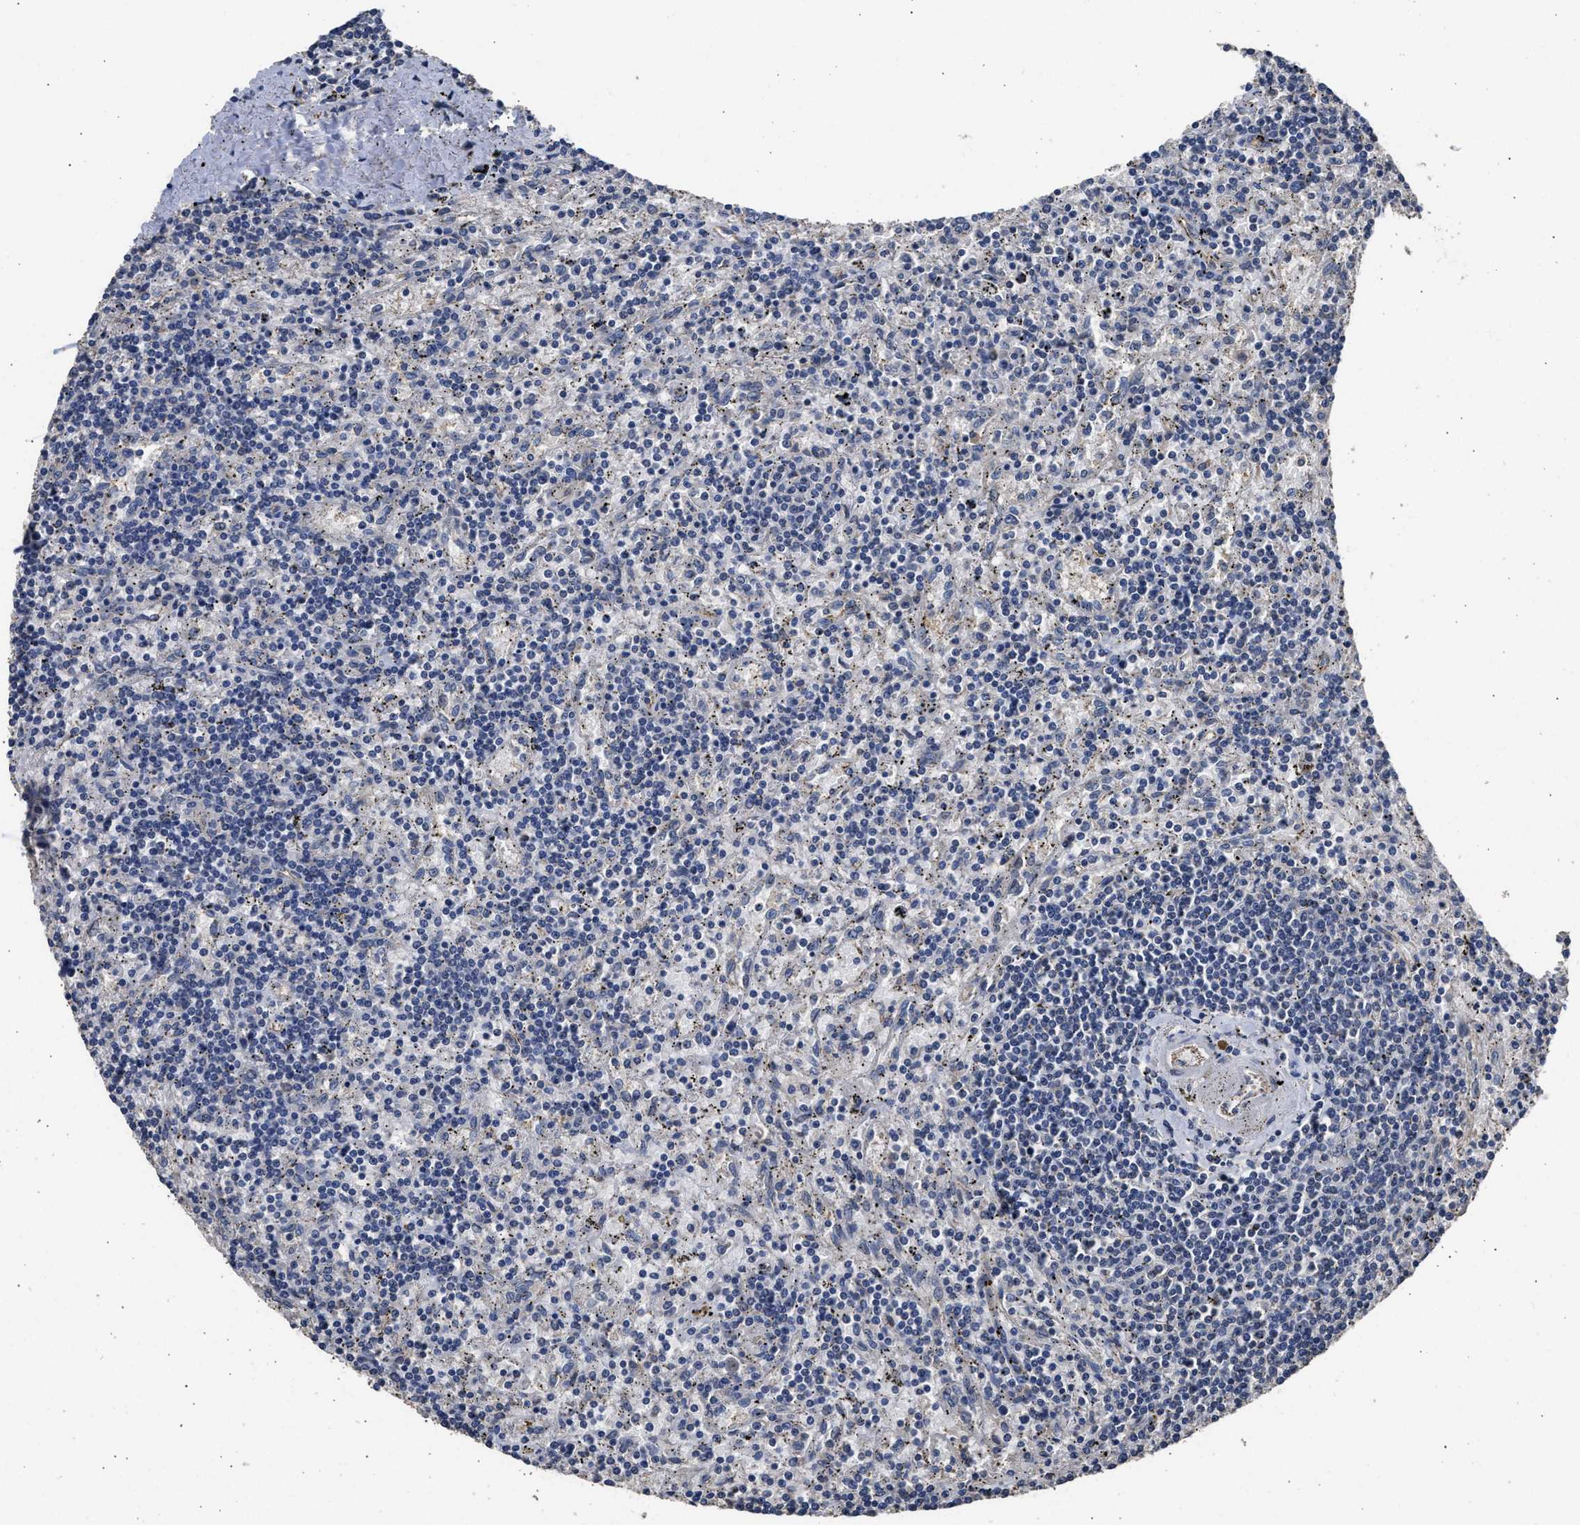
{"staining": {"intensity": "negative", "quantity": "none", "location": "none"}, "tissue": "lymphoma", "cell_type": "Tumor cells", "image_type": "cancer", "snomed": [{"axis": "morphology", "description": "Malignant lymphoma, non-Hodgkin's type, Low grade"}, {"axis": "topography", "description": "Spleen"}], "caption": "Image shows no protein staining in tumor cells of low-grade malignant lymphoma, non-Hodgkin's type tissue.", "gene": "SPINT2", "patient": {"sex": "male", "age": 76}}